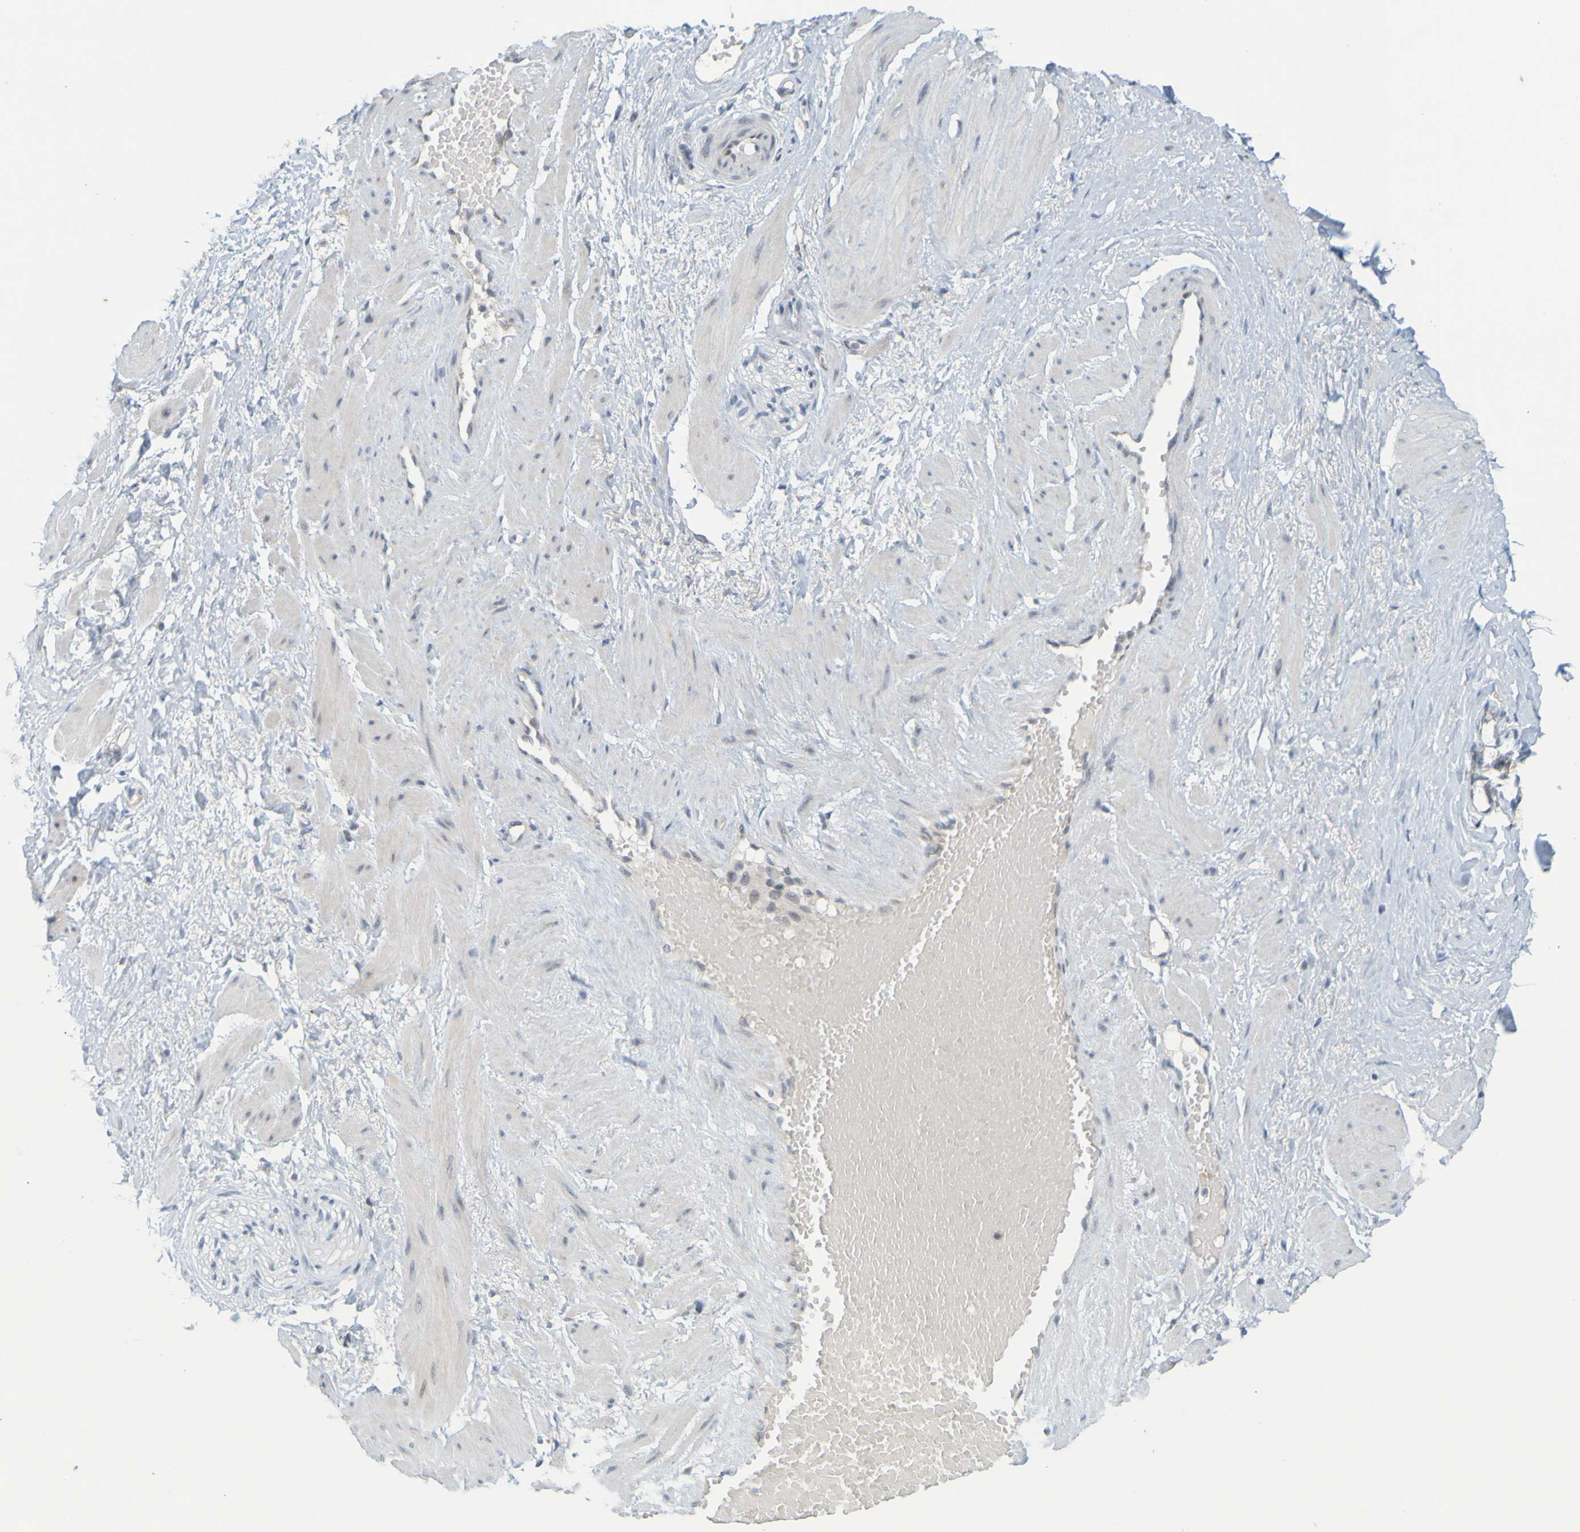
{"staining": {"intensity": "negative", "quantity": "none", "location": "none"}, "tissue": "adipose tissue", "cell_type": "Adipocytes", "image_type": "normal", "snomed": [{"axis": "morphology", "description": "Normal tissue, NOS"}, {"axis": "topography", "description": "Soft tissue"}, {"axis": "topography", "description": "Vascular tissue"}], "caption": "A high-resolution micrograph shows immunohistochemistry staining of benign adipose tissue, which demonstrates no significant positivity in adipocytes. (DAB IHC visualized using brightfield microscopy, high magnification).", "gene": "MOGS", "patient": {"sex": "female", "age": 35}}